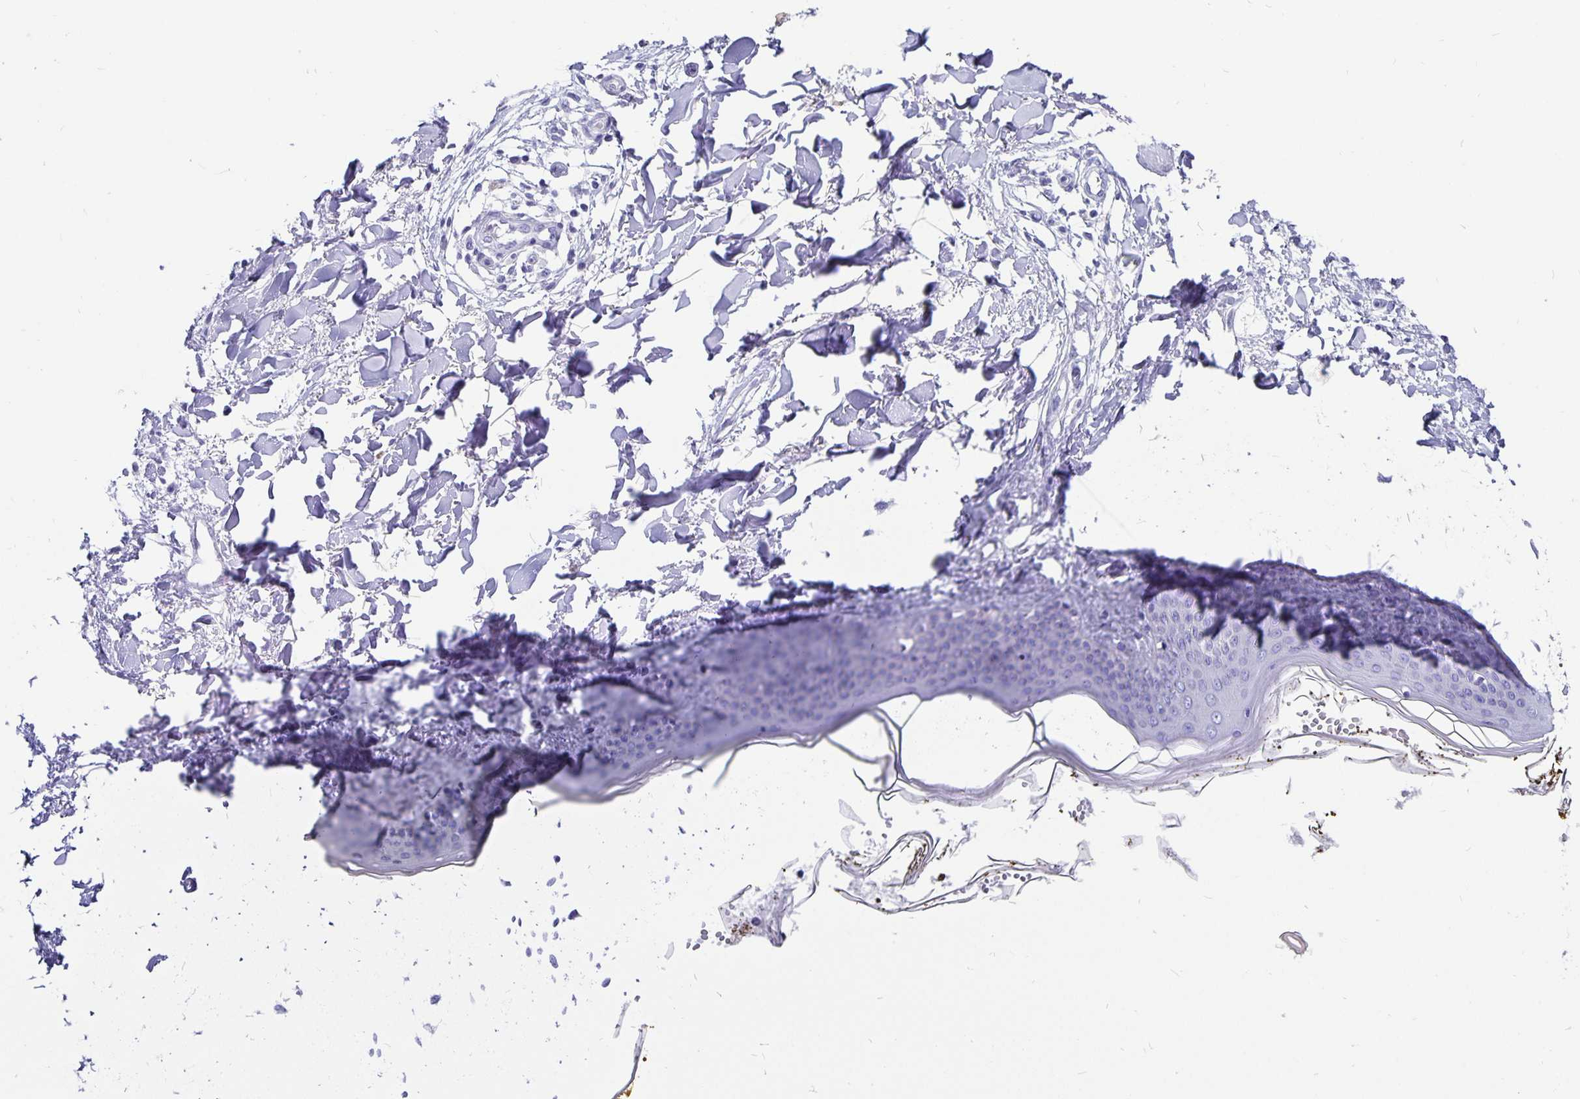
{"staining": {"intensity": "negative", "quantity": "none", "location": "none"}, "tissue": "skin", "cell_type": "Fibroblasts", "image_type": "normal", "snomed": [{"axis": "morphology", "description": "Normal tissue, NOS"}, {"axis": "topography", "description": "Skin"}], "caption": "This is an IHC image of benign skin. There is no staining in fibroblasts.", "gene": "ODF3B", "patient": {"sex": "female", "age": 34}}